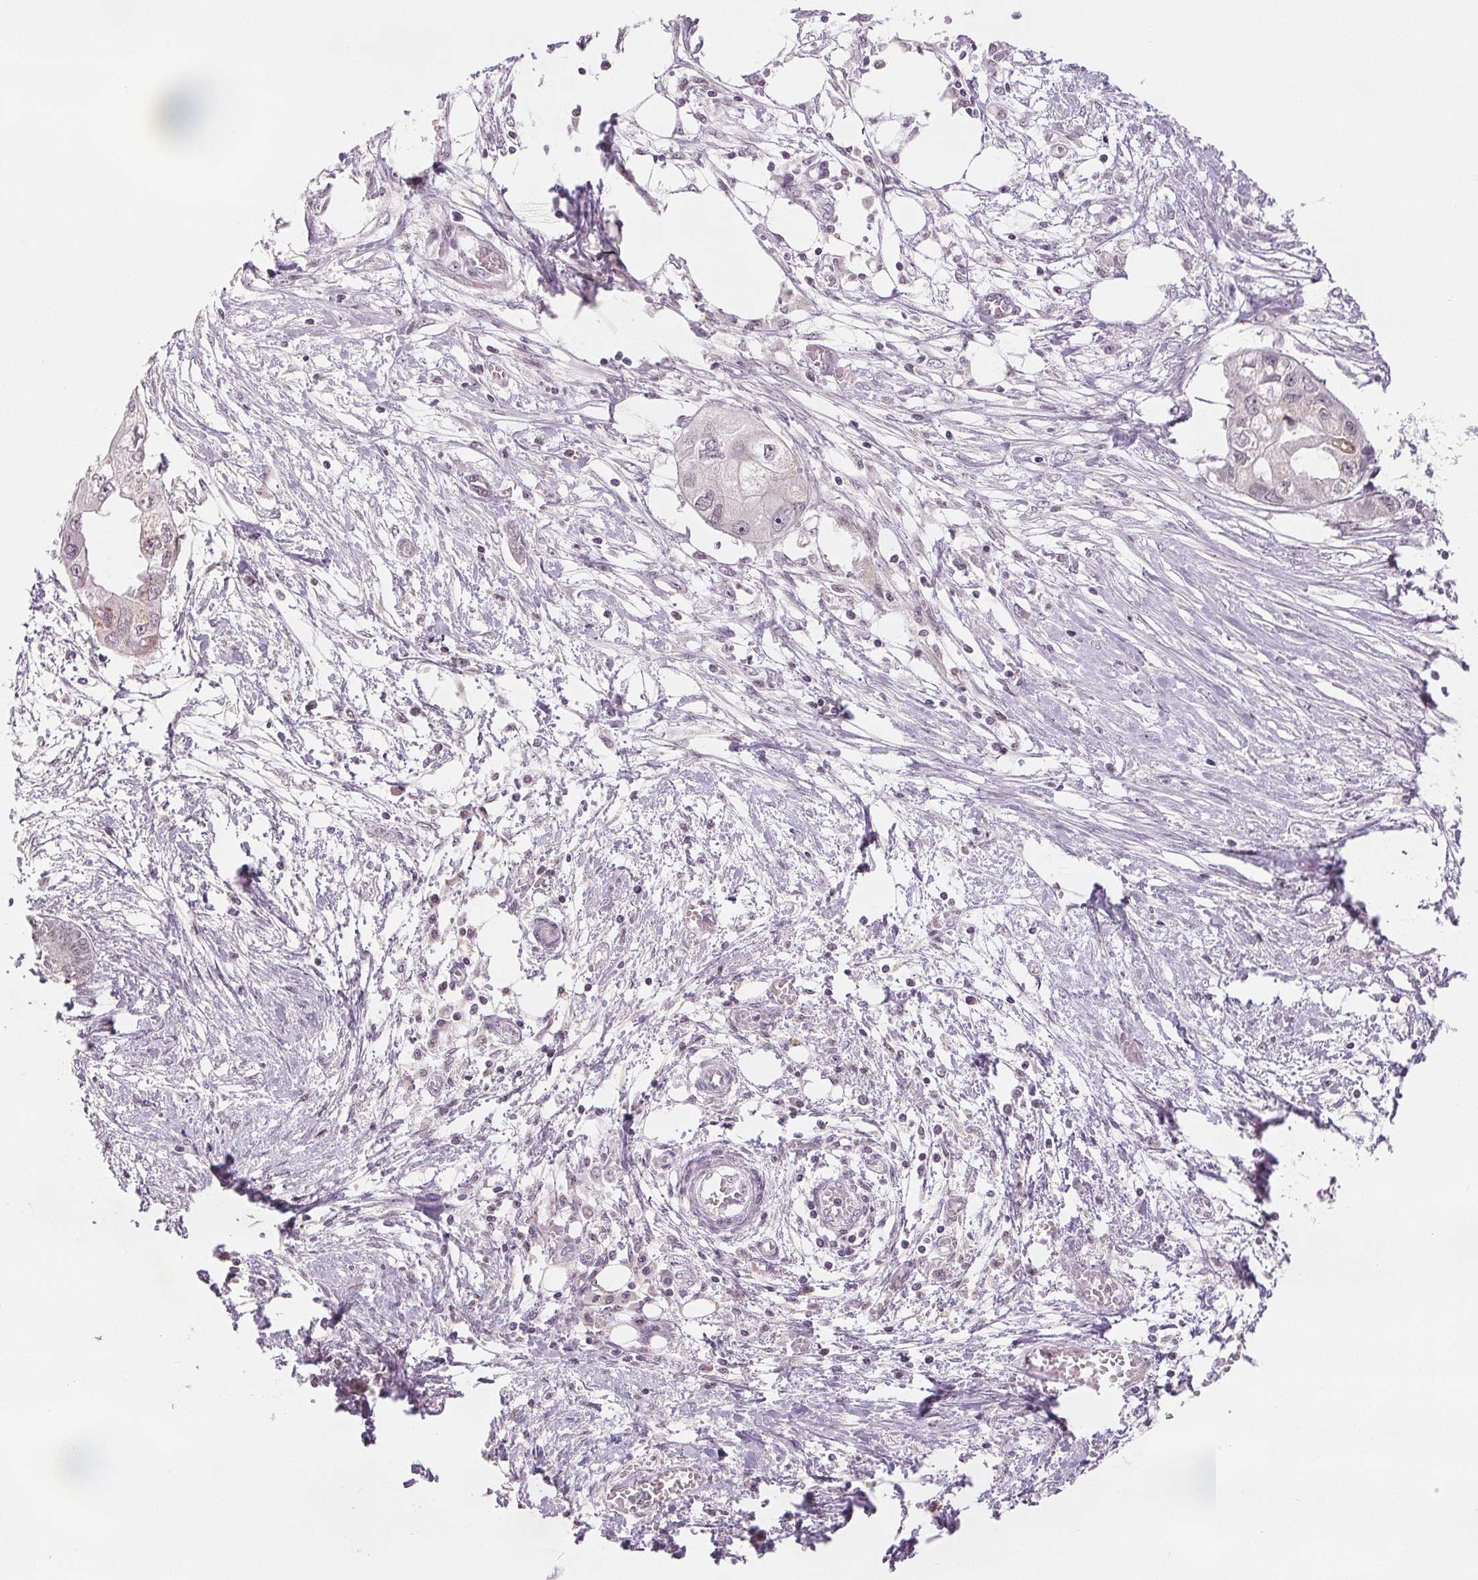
{"staining": {"intensity": "negative", "quantity": "none", "location": "none"}, "tissue": "endometrial cancer", "cell_type": "Tumor cells", "image_type": "cancer", "snomed": [{"axis": "morphology", "description": "Adenocarcinoma, NOS"}, {"axis": "morphology", "description": "Adenocarcinoma, metastatic, NOS"}, {"axis": "topography", "description": "Adipose tissue"}, {"axis": "topography", "description": "Endometrium"}], "caption": "IHC of human endometrial cancer reveals no staining in tumor cells.", "gene": "DEK", "patient": {"sex": "female", "age": 67}}